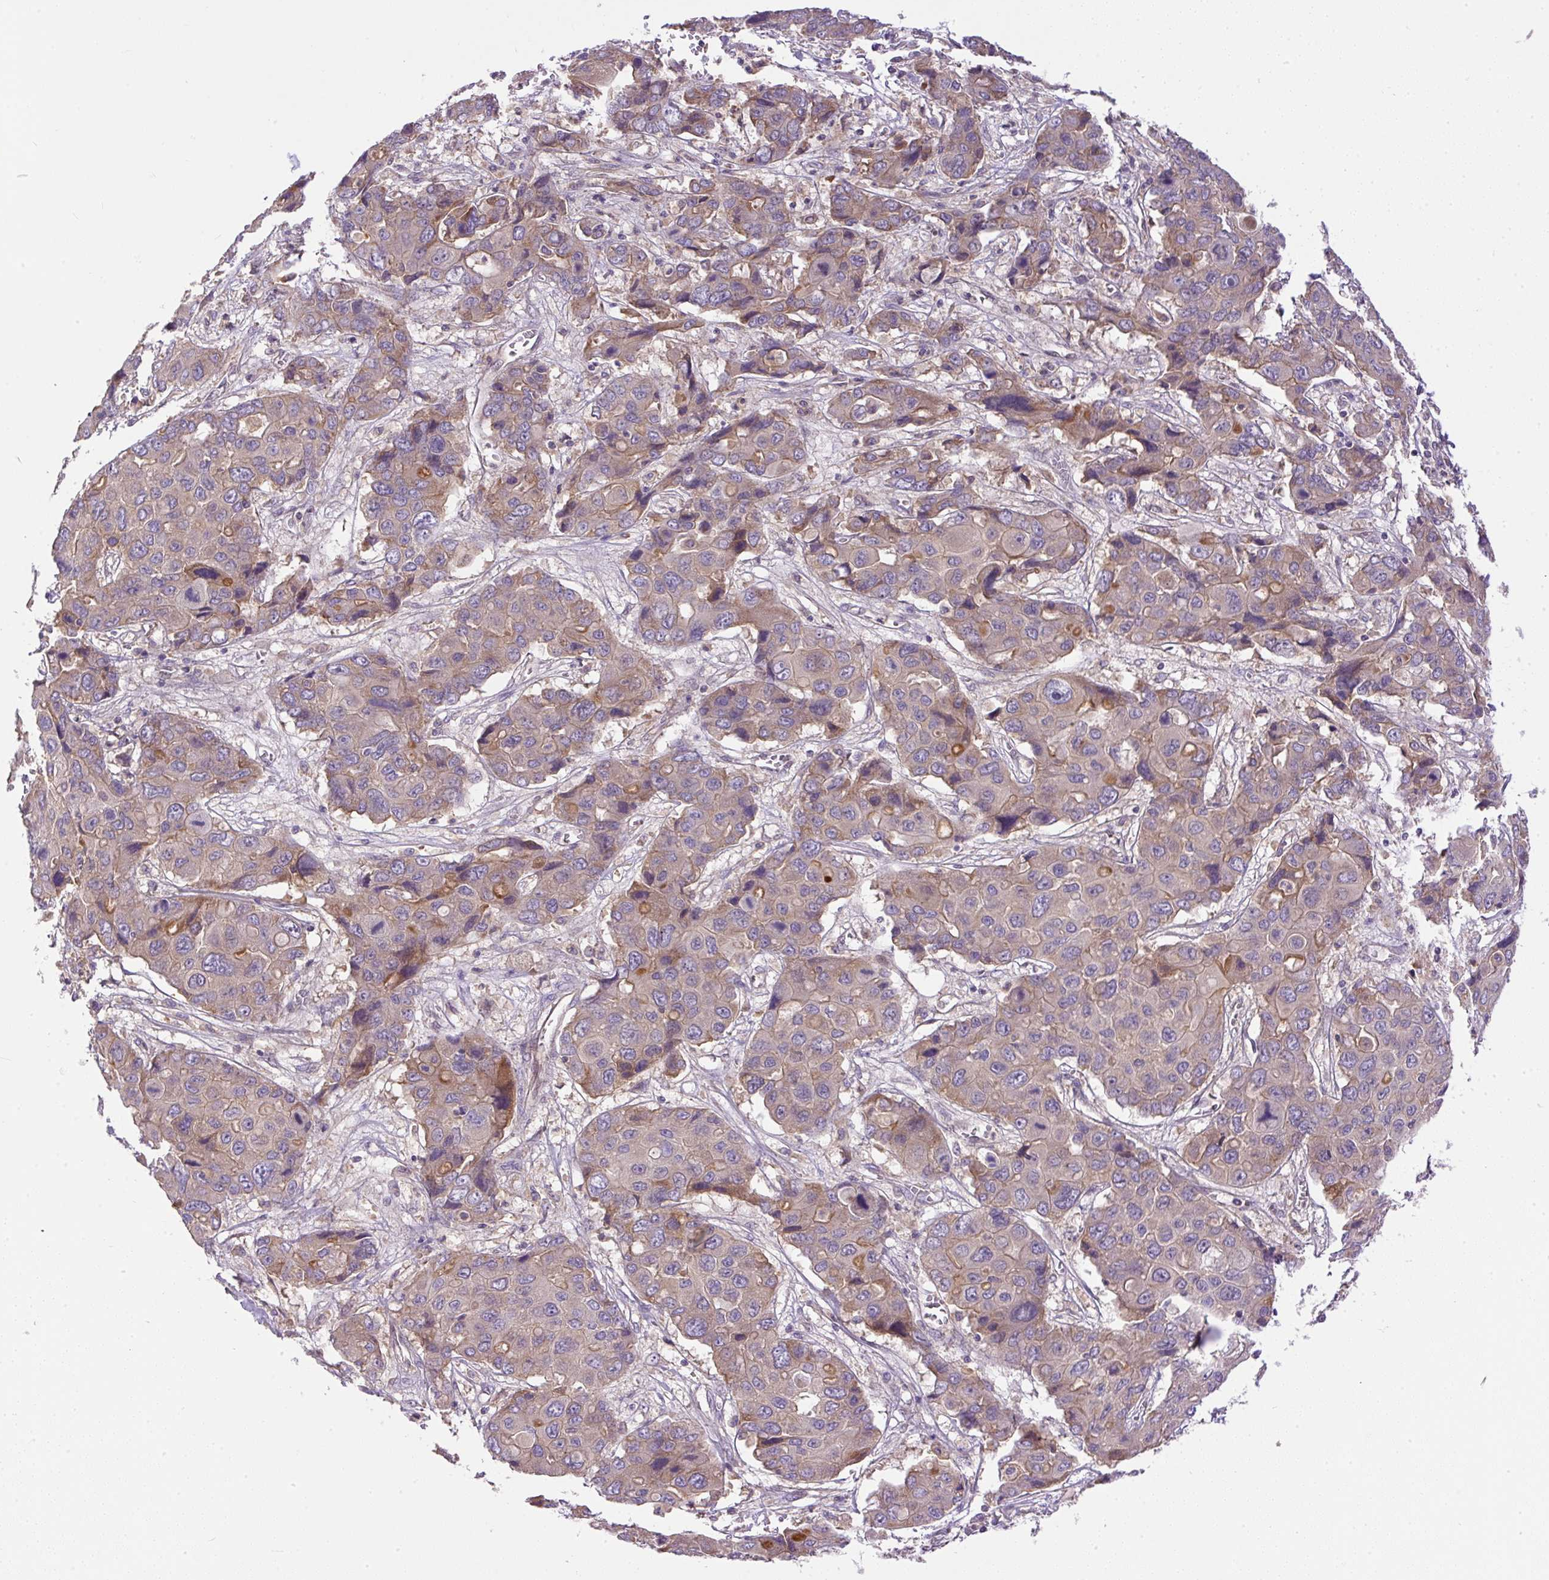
{"staining": {"intensity": "weak", "quantity": "<25%", "location": "cytoplasmic/membranous"}, "tissue": "liver cancer", "cell_type": "Tumor cells", "image_type": "cancer", "snomed": [{"axis": "morphology", "description": "Cholangiocarcinoma"}, {"axis": "topography", "description": "Liver"}], "caption": "There is no significant positivity in tumor cells of liver cholangiocarcinoma.", "gene": "DAPK1", "patient": {"sex": "male", "age": 67}}